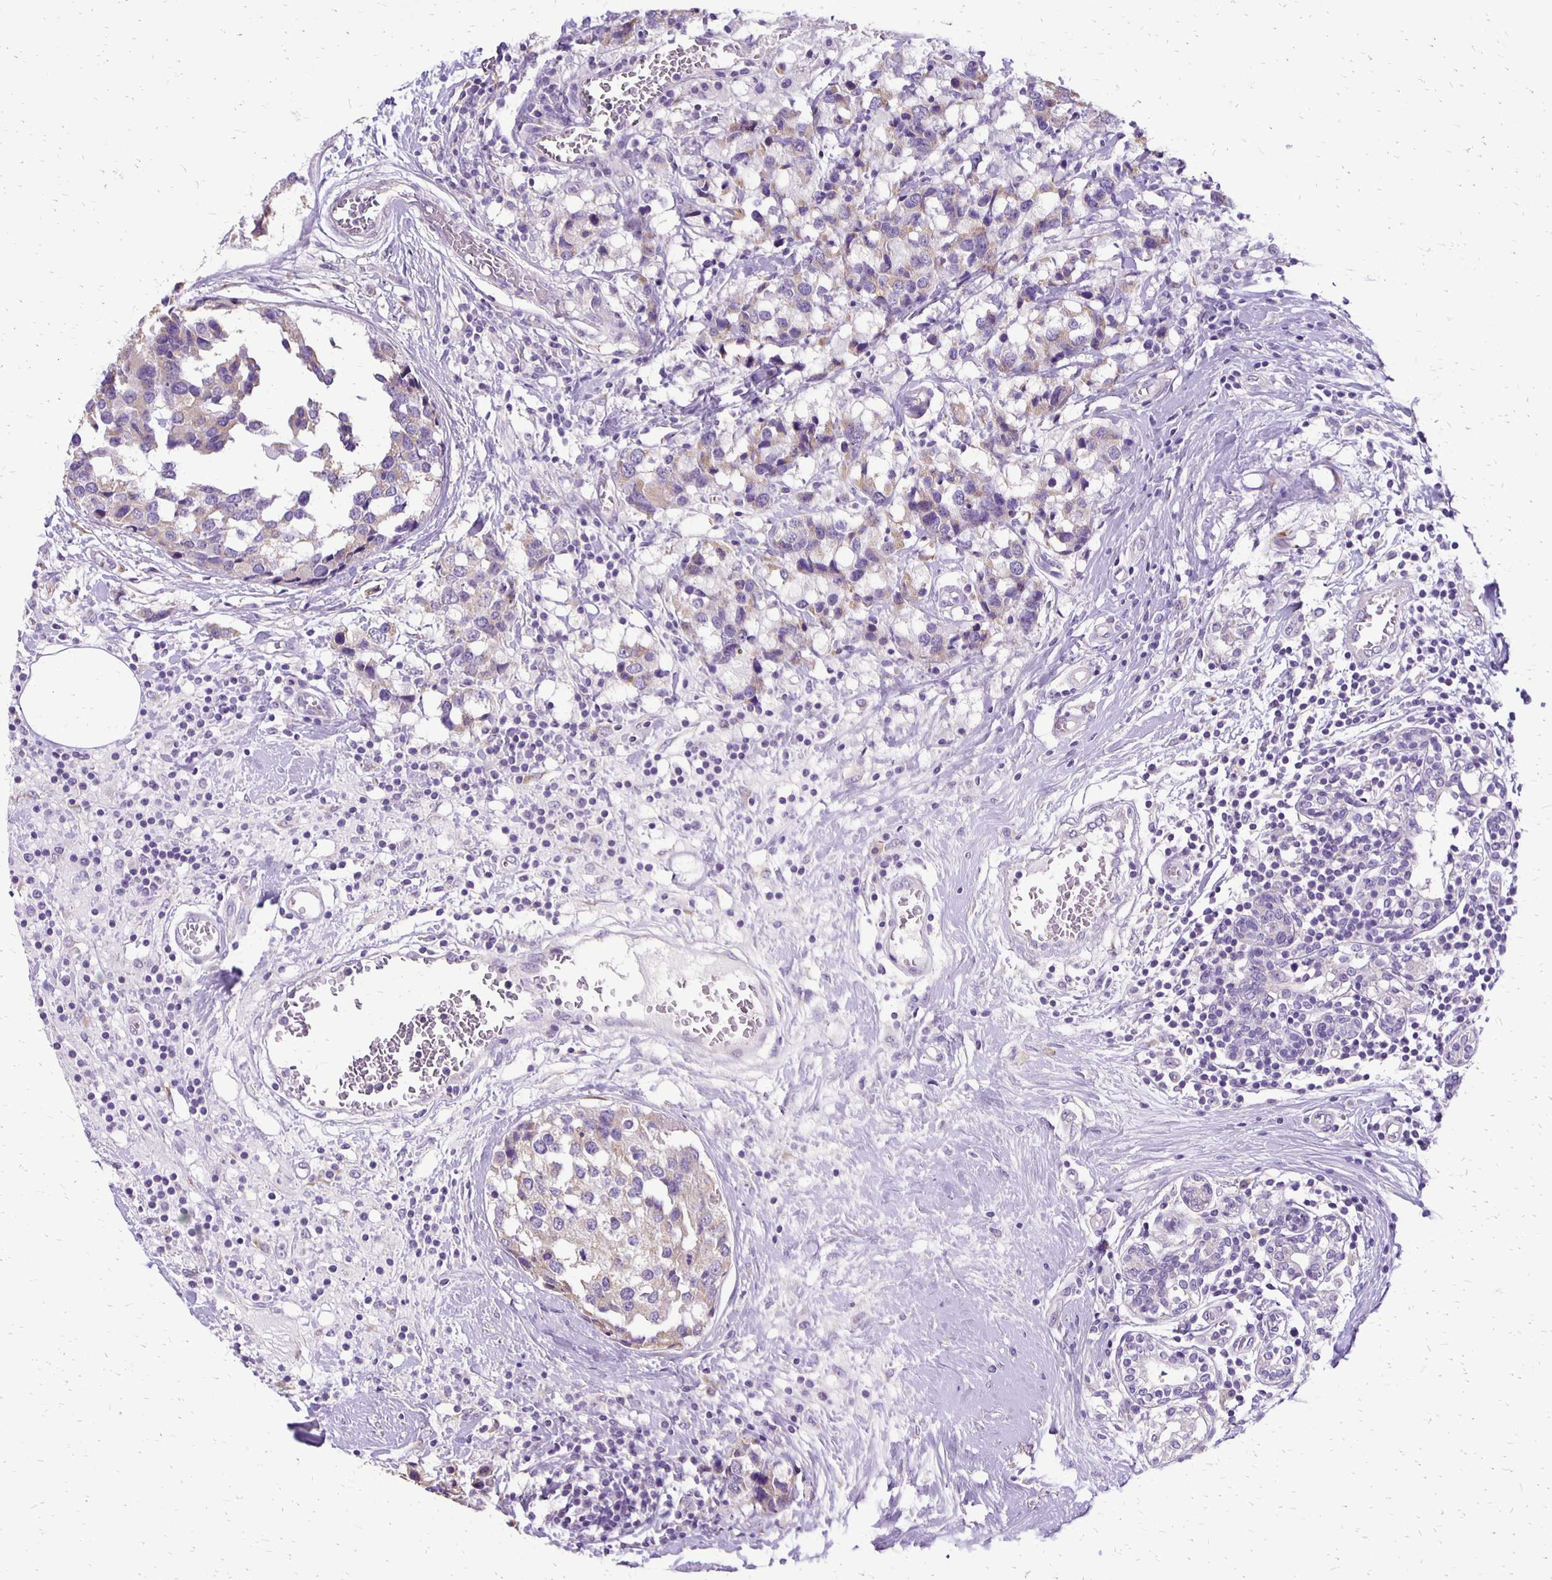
{"staining": {"intensity": "weak", "quantity": "25%-75%", "location": "cytoplasmic/membranous"}, "tissue": "breast cancer", "cell_type": "Tumor cells", "image_type": "cancer", "snomed": [{"axis": "morphology", "description": "Lobular carcinoma"}, {"axis": "topography", "description": "Breast"}], "caption": "Breast cancer tissue shows weak cytoplasmic/membranous staining in about 25%-75% of tumor cells, visualized by immunohistochemistry.", "gene": "ANKRD45", "patient": {"sex": "female", "age": 59}}